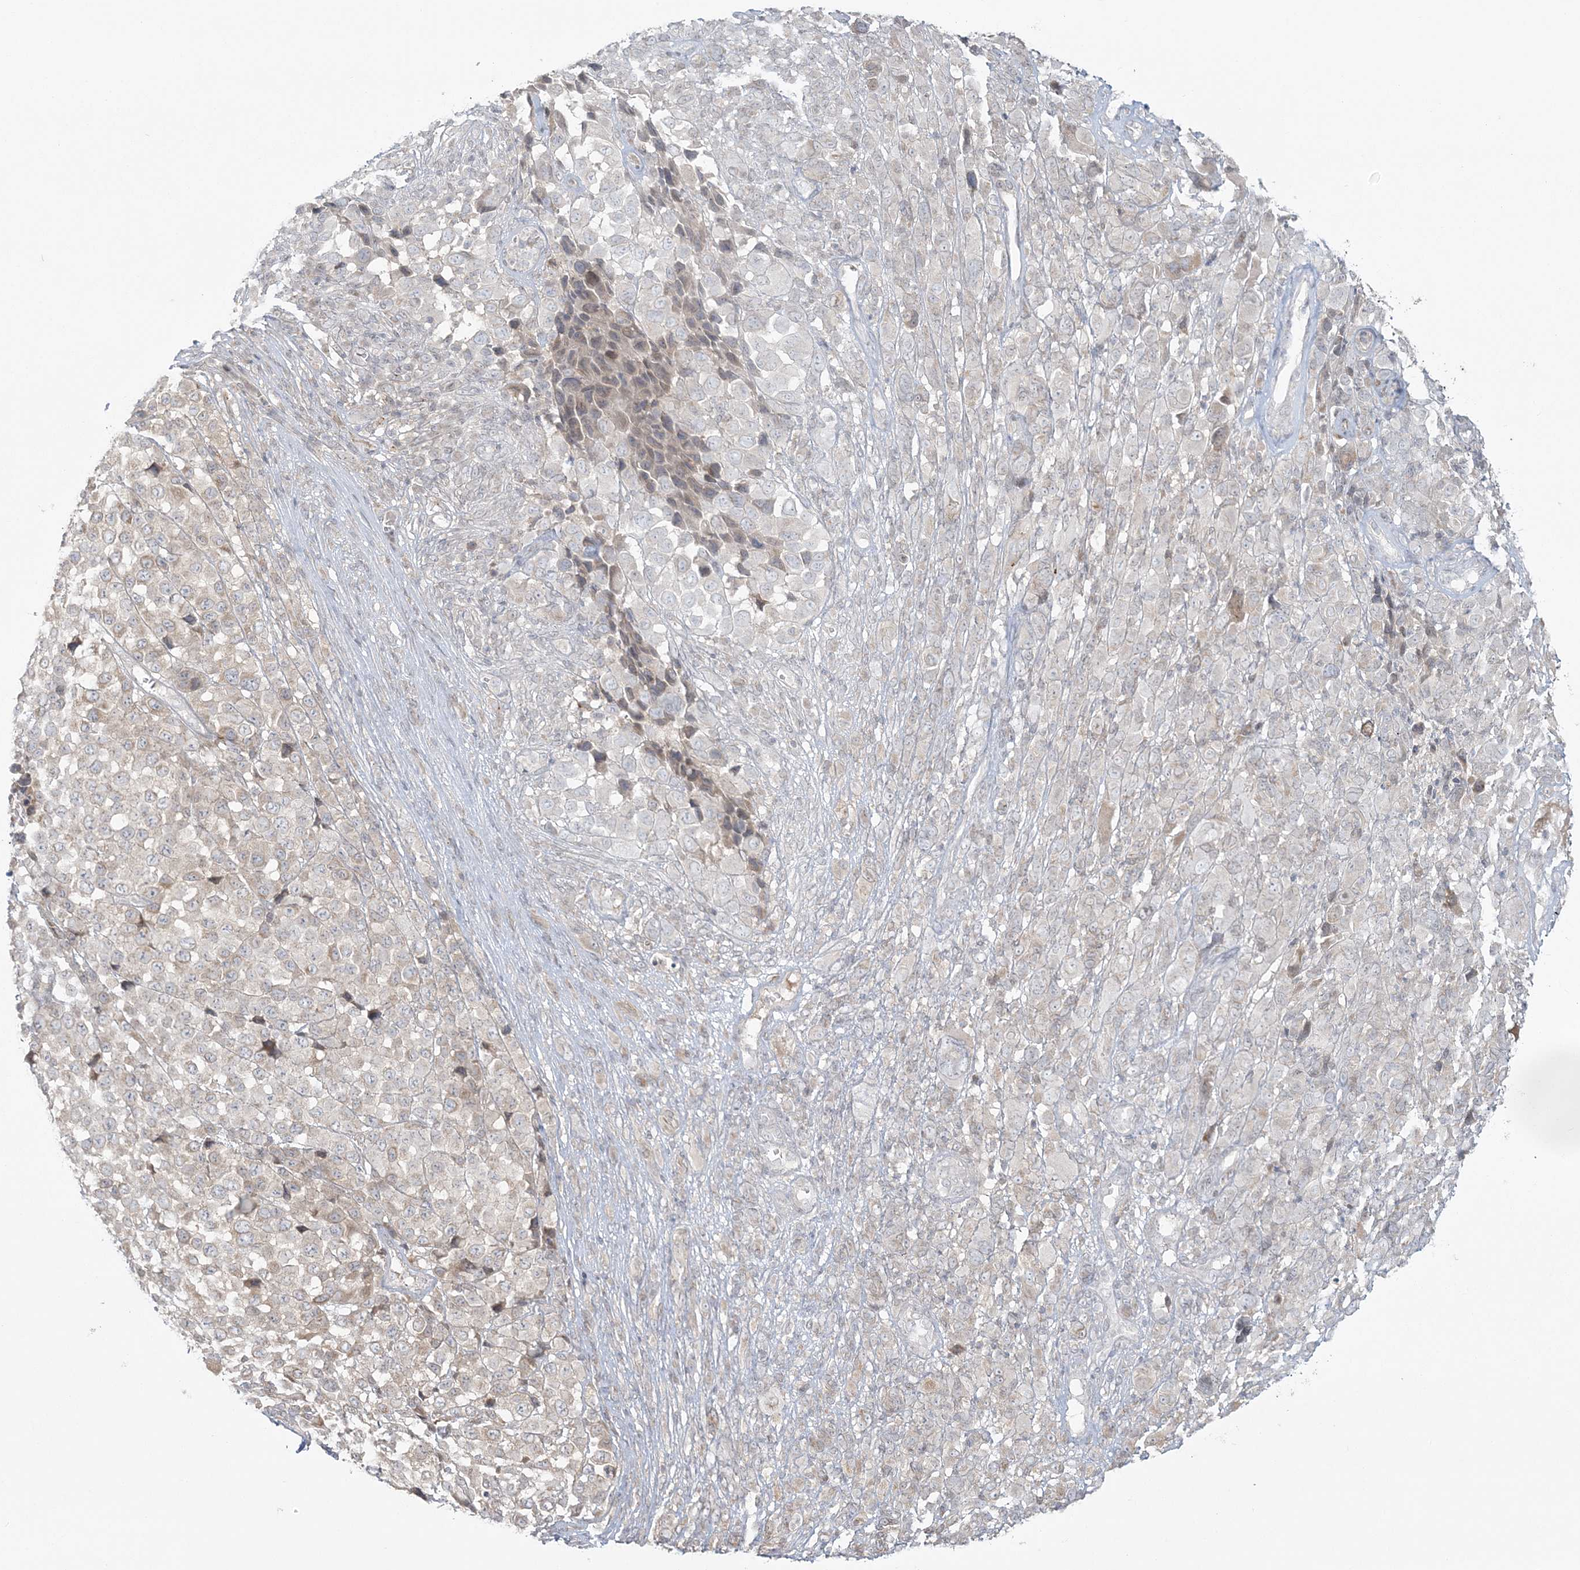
{"staining": {"intensity": "negative", "quantity": "none", "location": "none"}, "tissue": "melanoma", "cell_type": "Tumor cells", "image_type": "cancer", "snomed": [{"axis": "morphology", "description": "Malignant melanoma, NOS"}, {"axis": "topography", "description": "Skin of trunk"}], "caption": "There is no significant expression in tumor cells of melanoma. The staining is performed using DAB brown chromogen with nuclei counter-stained in using hematoxylin.", "gene": "BLTP3A", "patient": {"sex": "male", "age": 71}}